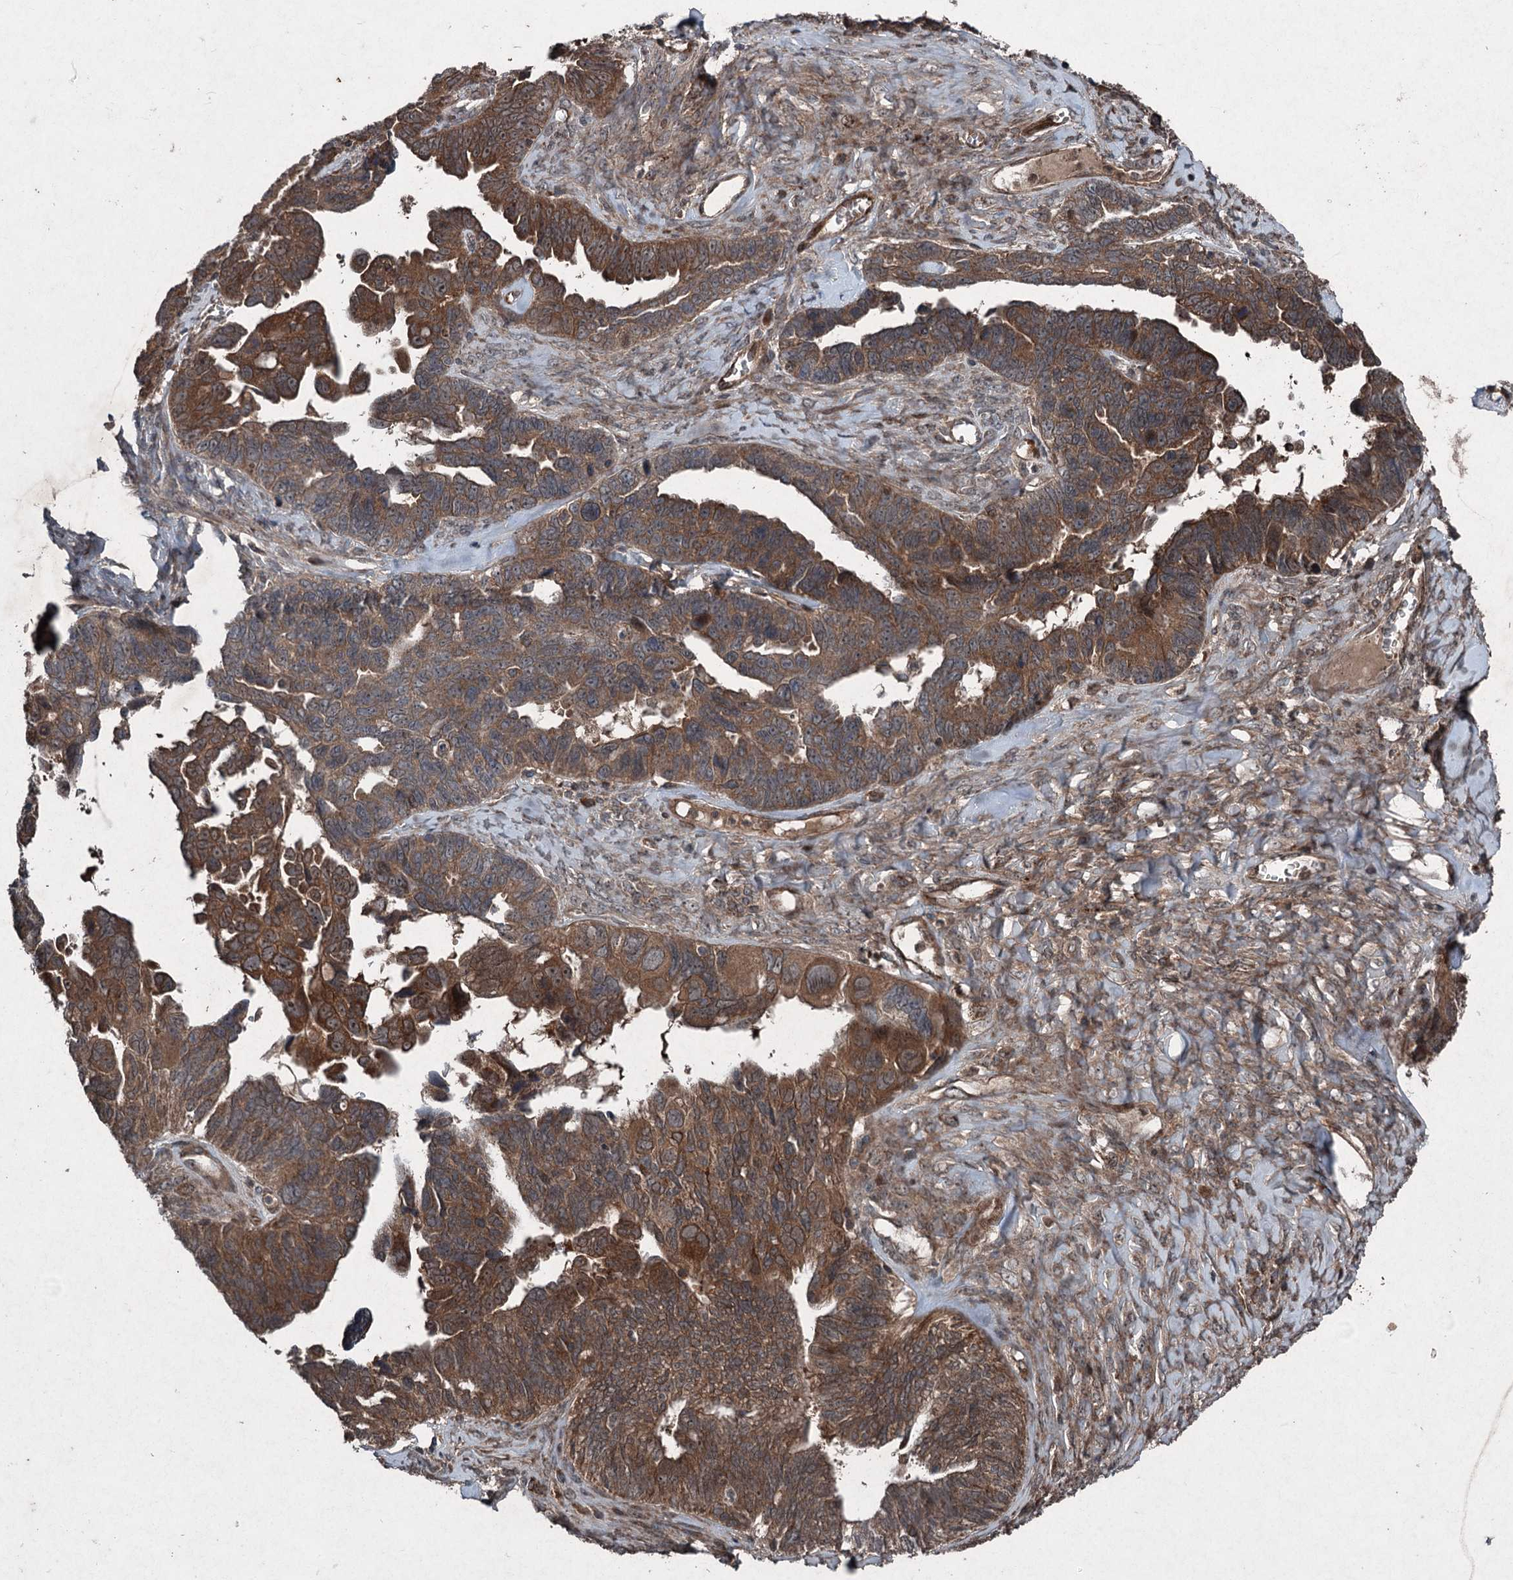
{"staining": {"intensity": "moderate", "quantity": ">75%", "location": "cytoplasmic/membranous"}, "tissue": "ovarian cancer", "cell_type": "Tumor cells", "image_type": "cancer", "snomed": [{"axis": "morphology", "description": "Cystadenocarcinoma, serous, NOS"}, {"axis": "topography", "description": "Ovary"}], "caption": "Ovarian cancer stained with DAB immunohistochemistry (IHC) demonstrates medium levels of moderate cytoplasmic/membranous positivity in about >75% of tumor cells. Using DAB (brown) and hematoxylin (blue) stains, captured at high magnification using brightfield microscopy.", "gene": "ALAS1", "patient": {"sex": "female", "age": 79}}